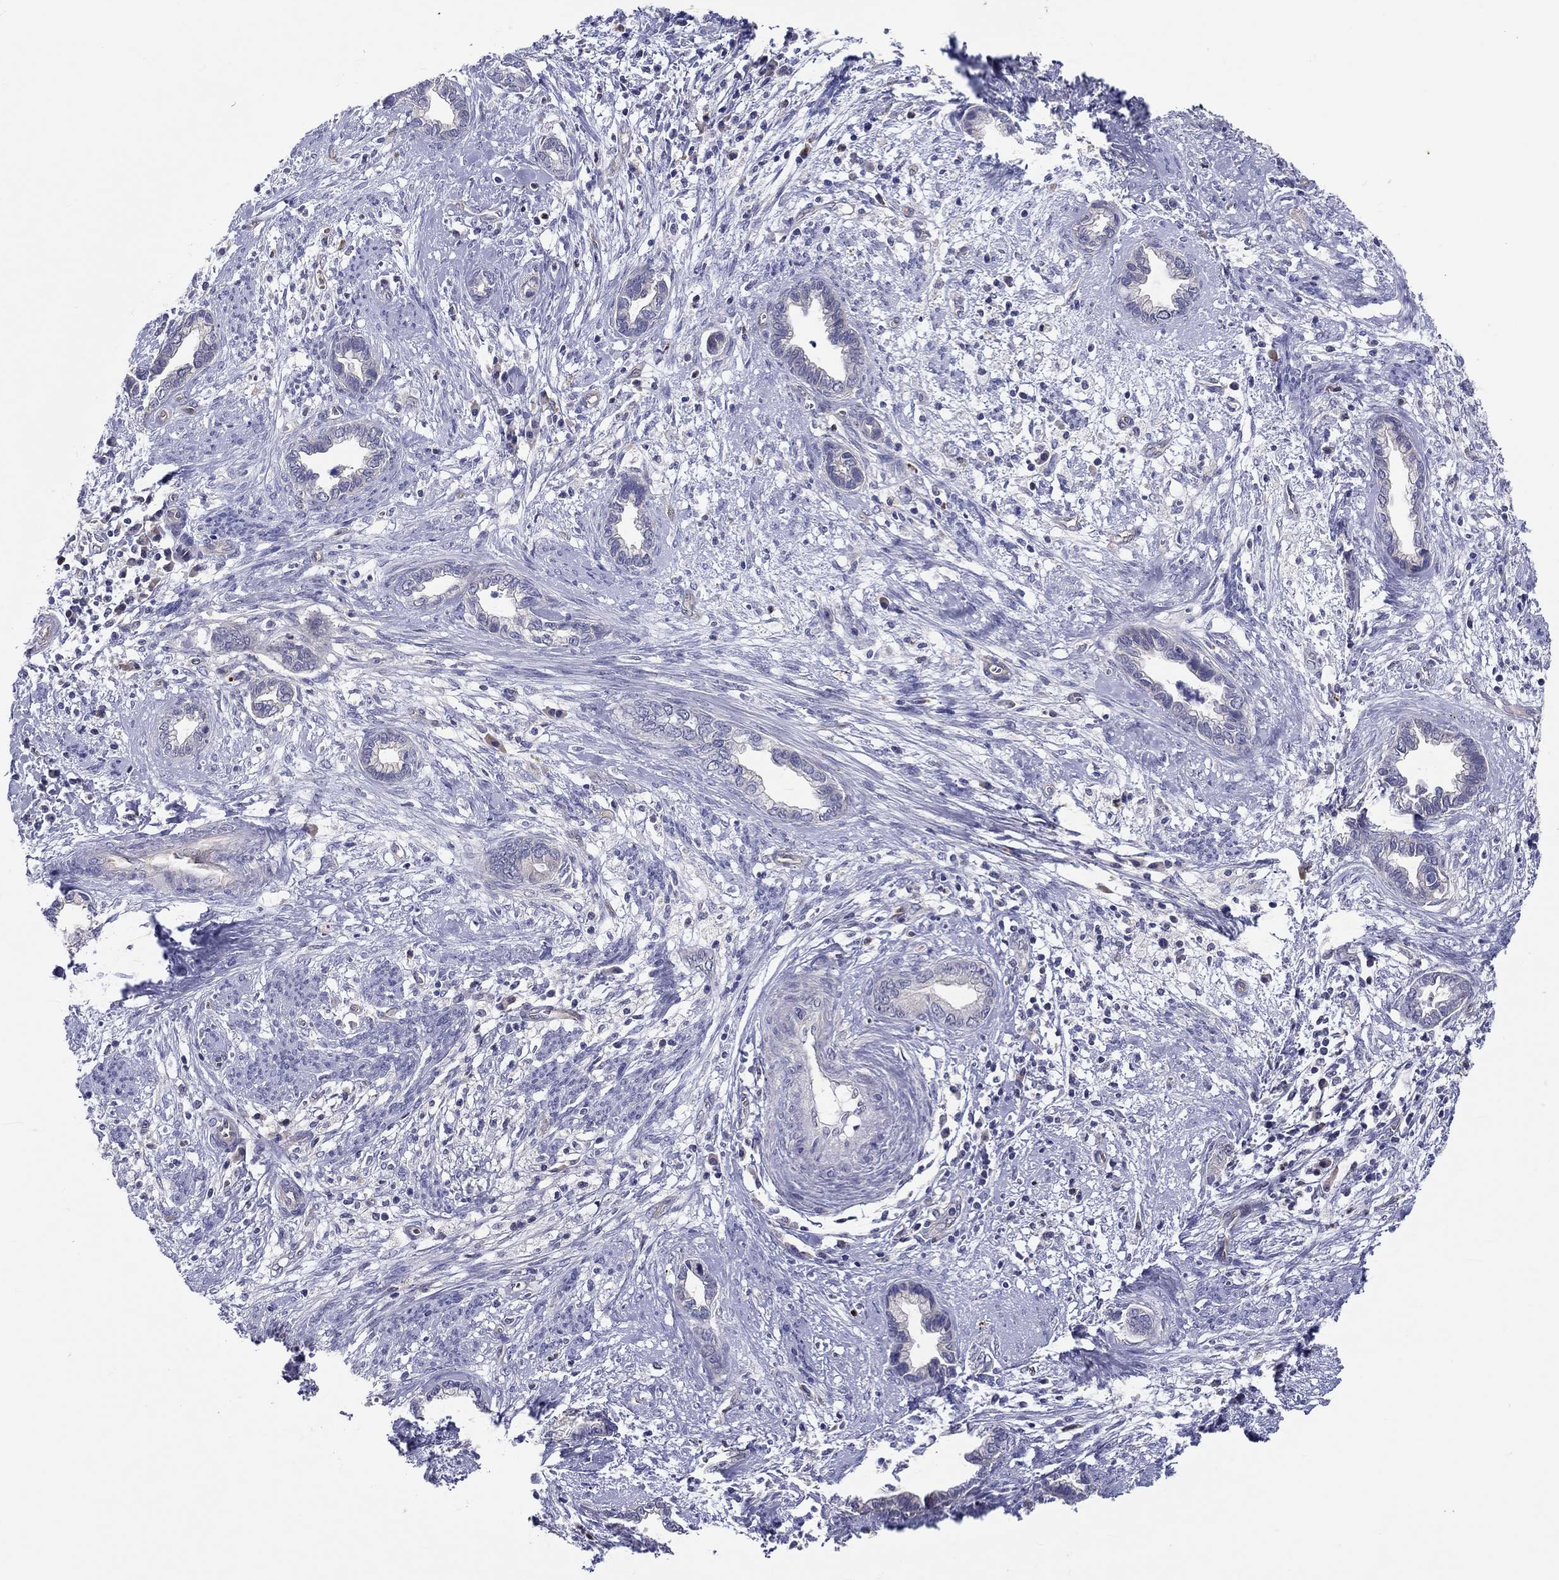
{"staining": {"intensity": "negative", "quantity": "none", "location": "none"}, "tissue": "cervical cancer", "cell_type": "Tumor cells", "image_type": "cancer", "snomed": [{"axis": "morphology", "description": "Adenocarcinoma, NOS"}, {"axis": "topography", "description": "Cervix"}], "caption": "Immunohistochemical staining of human cervical adenocarcinoma shows no significant positivity in tumor cells. (DAB immunohistochemistry (IHC) visualized using brightfield microscopy, high magnification).", "gene": "ABCG4", "patient": {"sex": "female", "age": 62}}